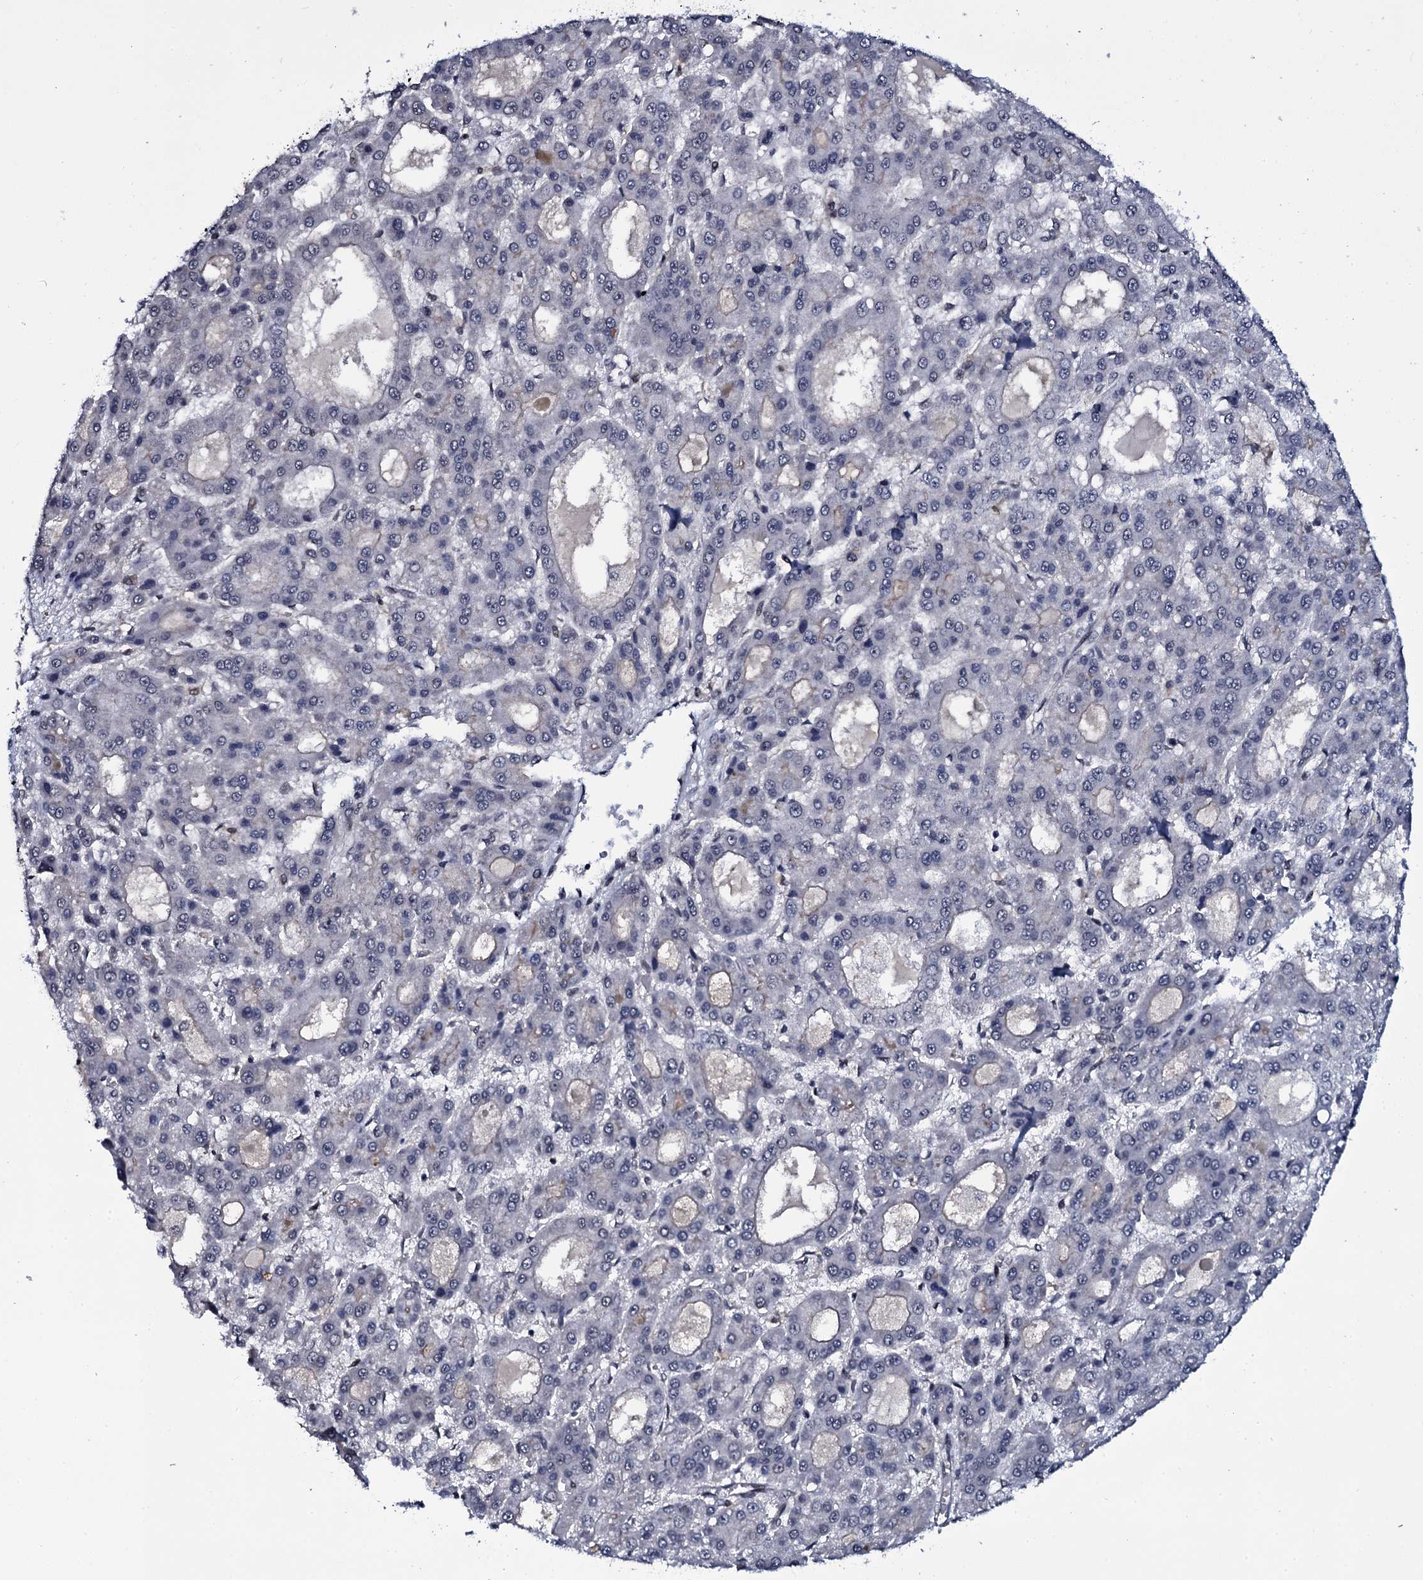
{"staining": {"intensity": "negative", "quantity": "none", "location": "none"}, "tissue": "liver cancer", "cell_type": "Tumor cells", "image_type": "cancer", "snomed": [{"axis": "morphology", "description": "Carcinoma, Hepatocellular, NOS"}, {"axis": "topography", "description": "Liver"}], "caption": "This is a photomicrograph of immunohistochemistry (IHC) staining of liver hepatocellular carcinoma, which shows no expression in tumor cells.", "gene": "SH2D4B", "patient": {"sex": "male", "age": 70}}